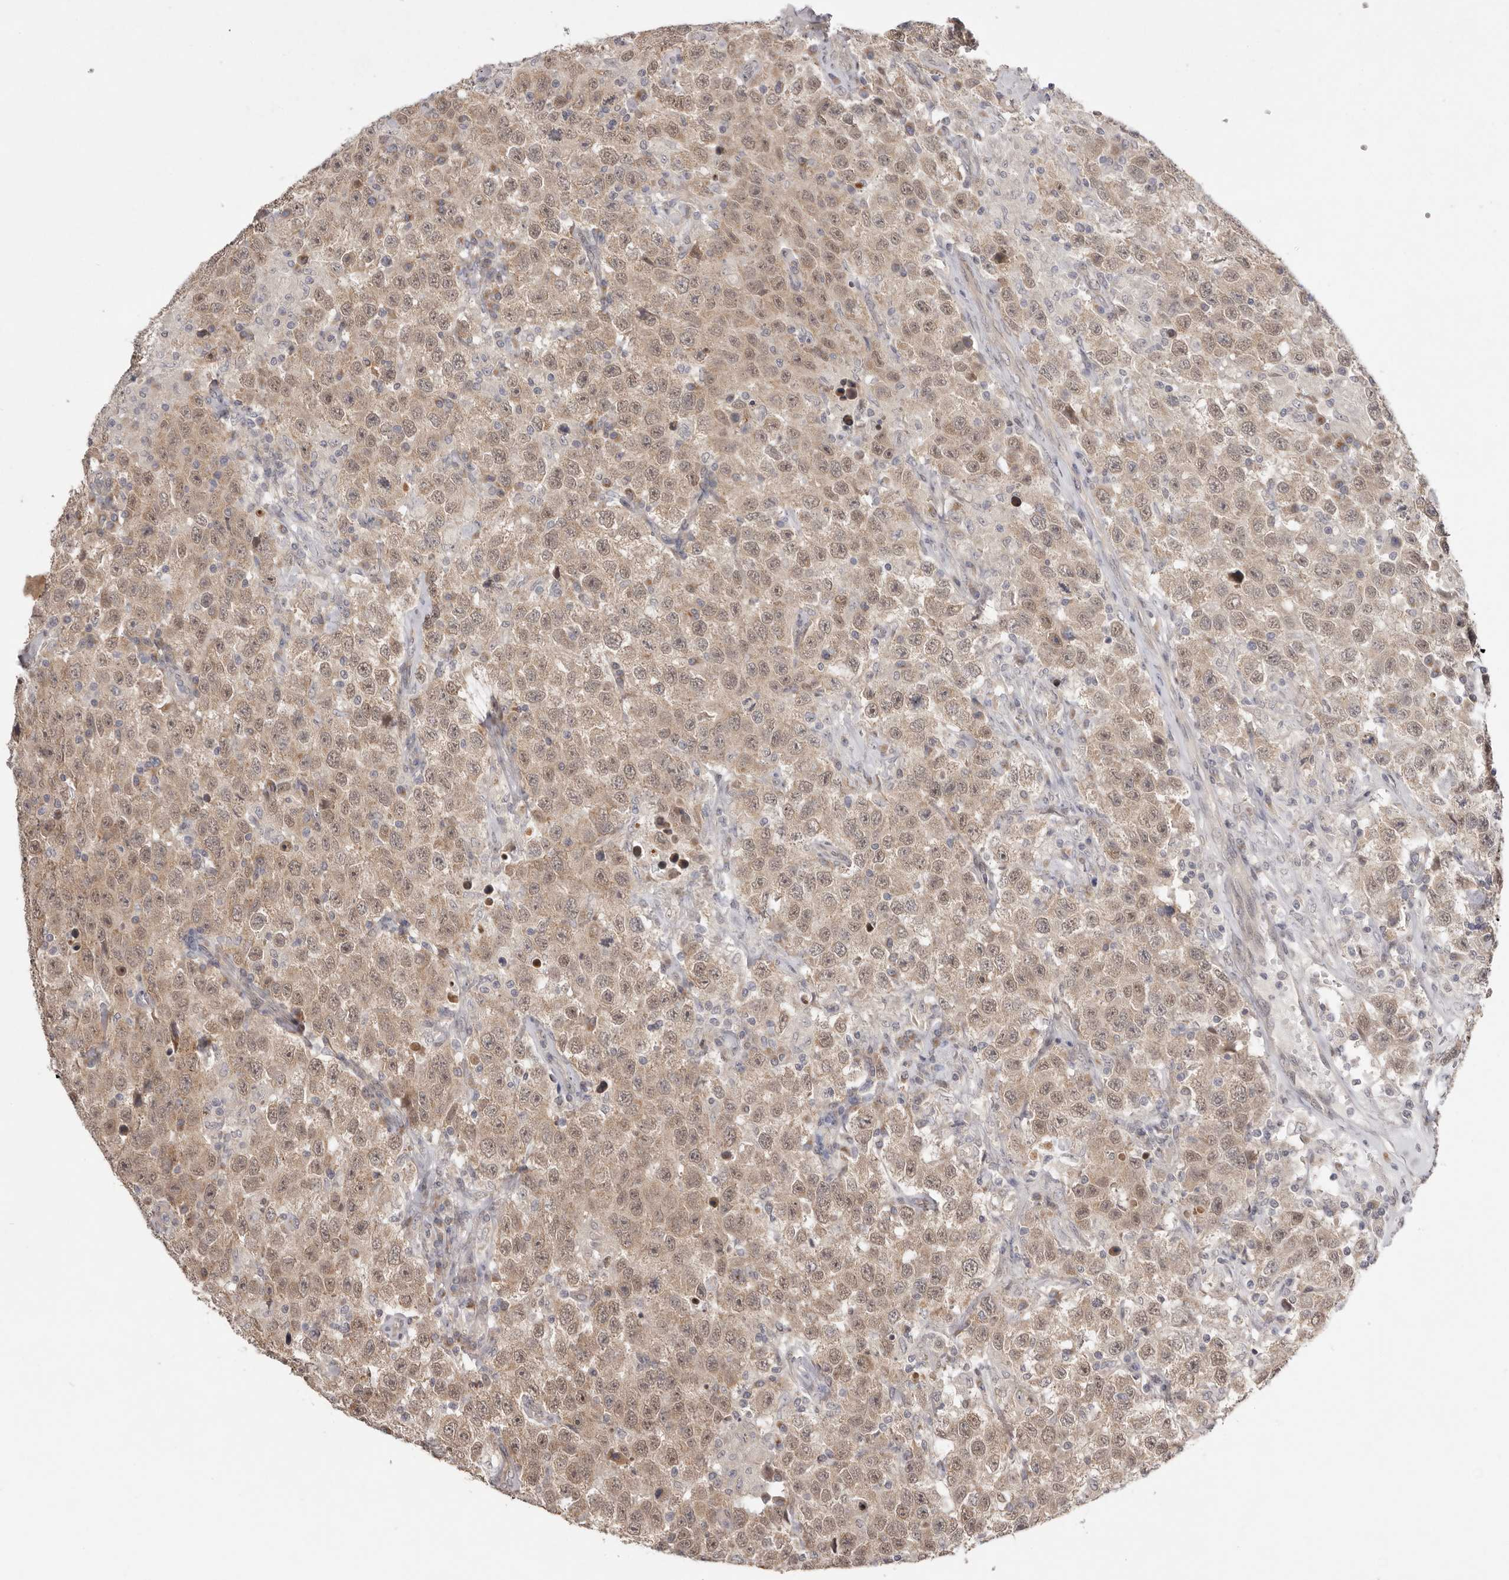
{"staining": {"intensity": "weak", "quantity": ">75%", "location": "cytoplasmic/membranous,nuclear"}, "tissue": "testis cancer", "cell_type": "Tumor cells", "image_type": "cancer", "snomed": [{"axis": "morphology", "description": "Seminoma, NOS"}, {"axis": "topography", "description": "Testis"}], "caption": "Testis cancer stained with DAB (3,3'-diaminobenzidine) immunohistochemistry exhibits low levels of weak cytoplasmic/membranous and nuclear positivity in approximately >75% of tumor cells. Immunohistochemistry (ihc) stains the protein of interest in brown and the nuclei are stained blue.", "gene": "NSUN4", "patient": {"sex": "male", "age": 41}}